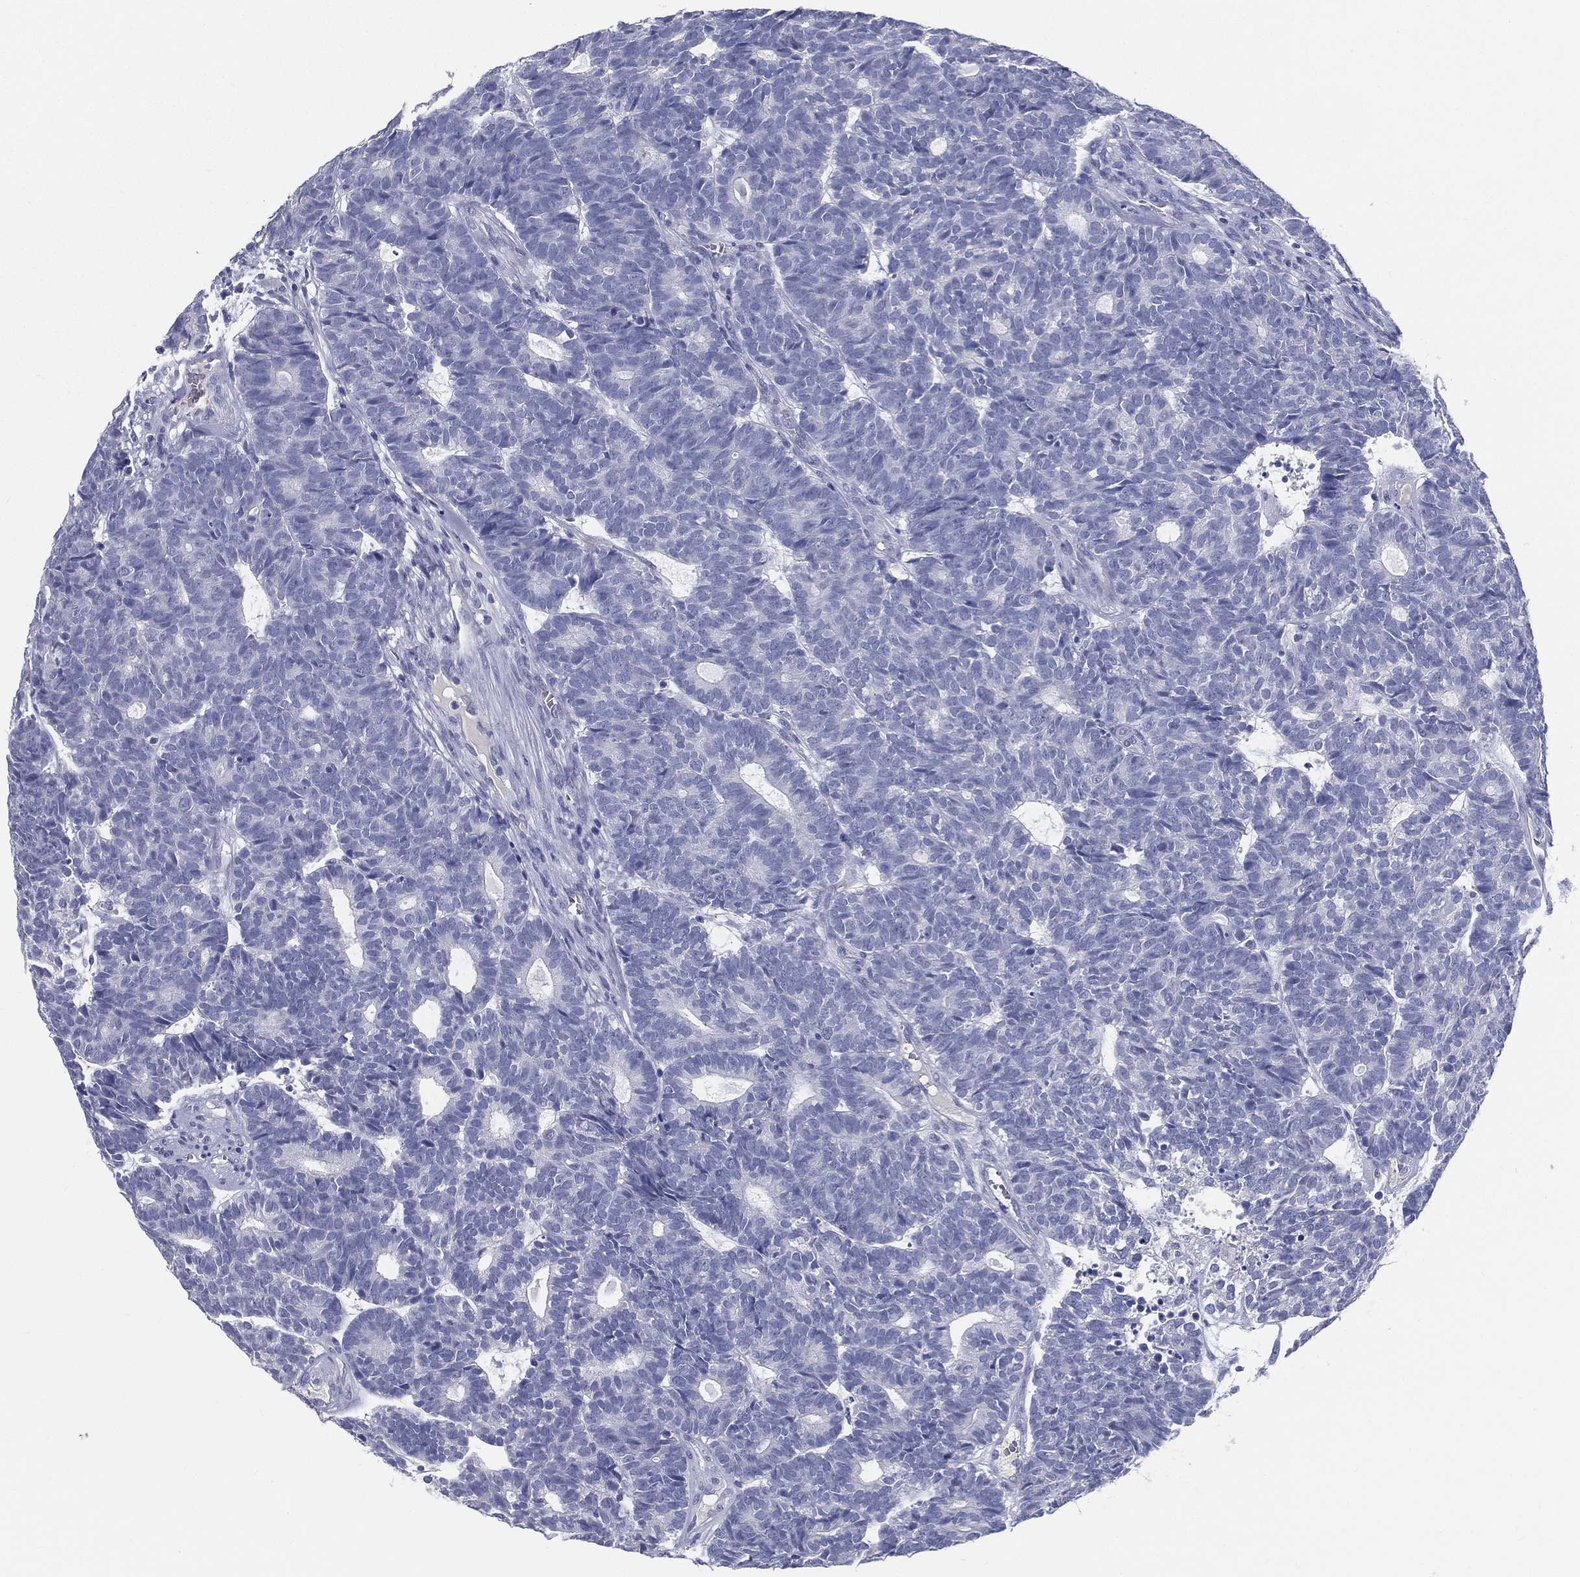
{"staining": {"intensity": "negative", "quantity": "none", "location": "none"}, "tissue": "head and neck cancer", "cell_type": "Tumor cells", "image_type": "cancer", "snomed": [{"axis": "morphology", "description": "Adenocarcinoma, NOS"}, {"axis": "topography", "description": "Head-Neck"}], "caption": "A high-resolution image shows IHC staining of head and neck cancer (adenocarcinoma), which displays no significant expression in tumor cells.", "gene": "STS", "patient": {"sex": "female", "age": 81}}